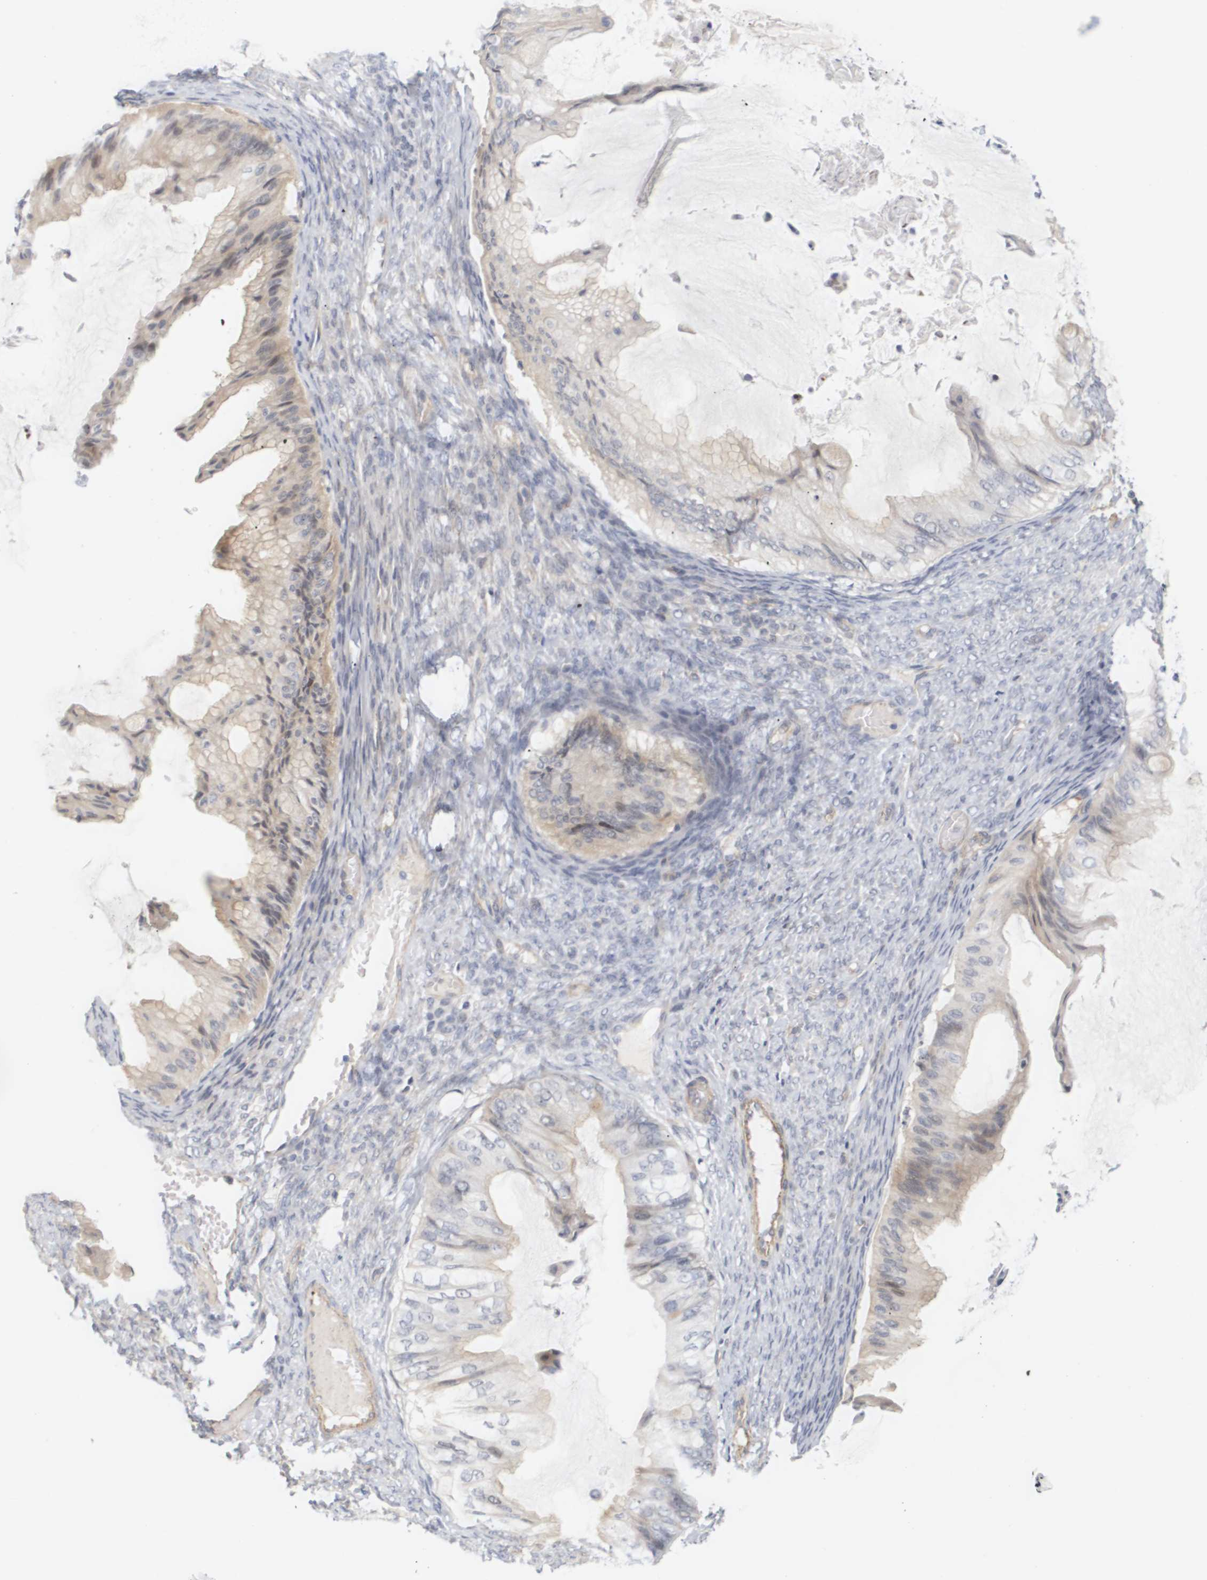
{"staining": {"intensity": "moderate", "quantity": "25%-75%", "location": "cytoplasmic/membranous,nuclear"}, "tissue": "ovarian cancer", "cell_type": "Tumor cells", "image_type": "cancer", "snomed": [{"axis": "morphology", "description": "Cystadenocarcinoma, mucinous, NOS"}, {"axis": "topography", "description": "Ovary"}], "caption": "Human ovarian cancer (mucinous cystadenocarcinoma) stained for a protein (brown) exhibits moderate cytoplasmic/membranous and nuclear positive expression in approximately 25%-75% of tumor cells.", "gene": "CYB561", "patient": {"sex": "female", "age": 61}}